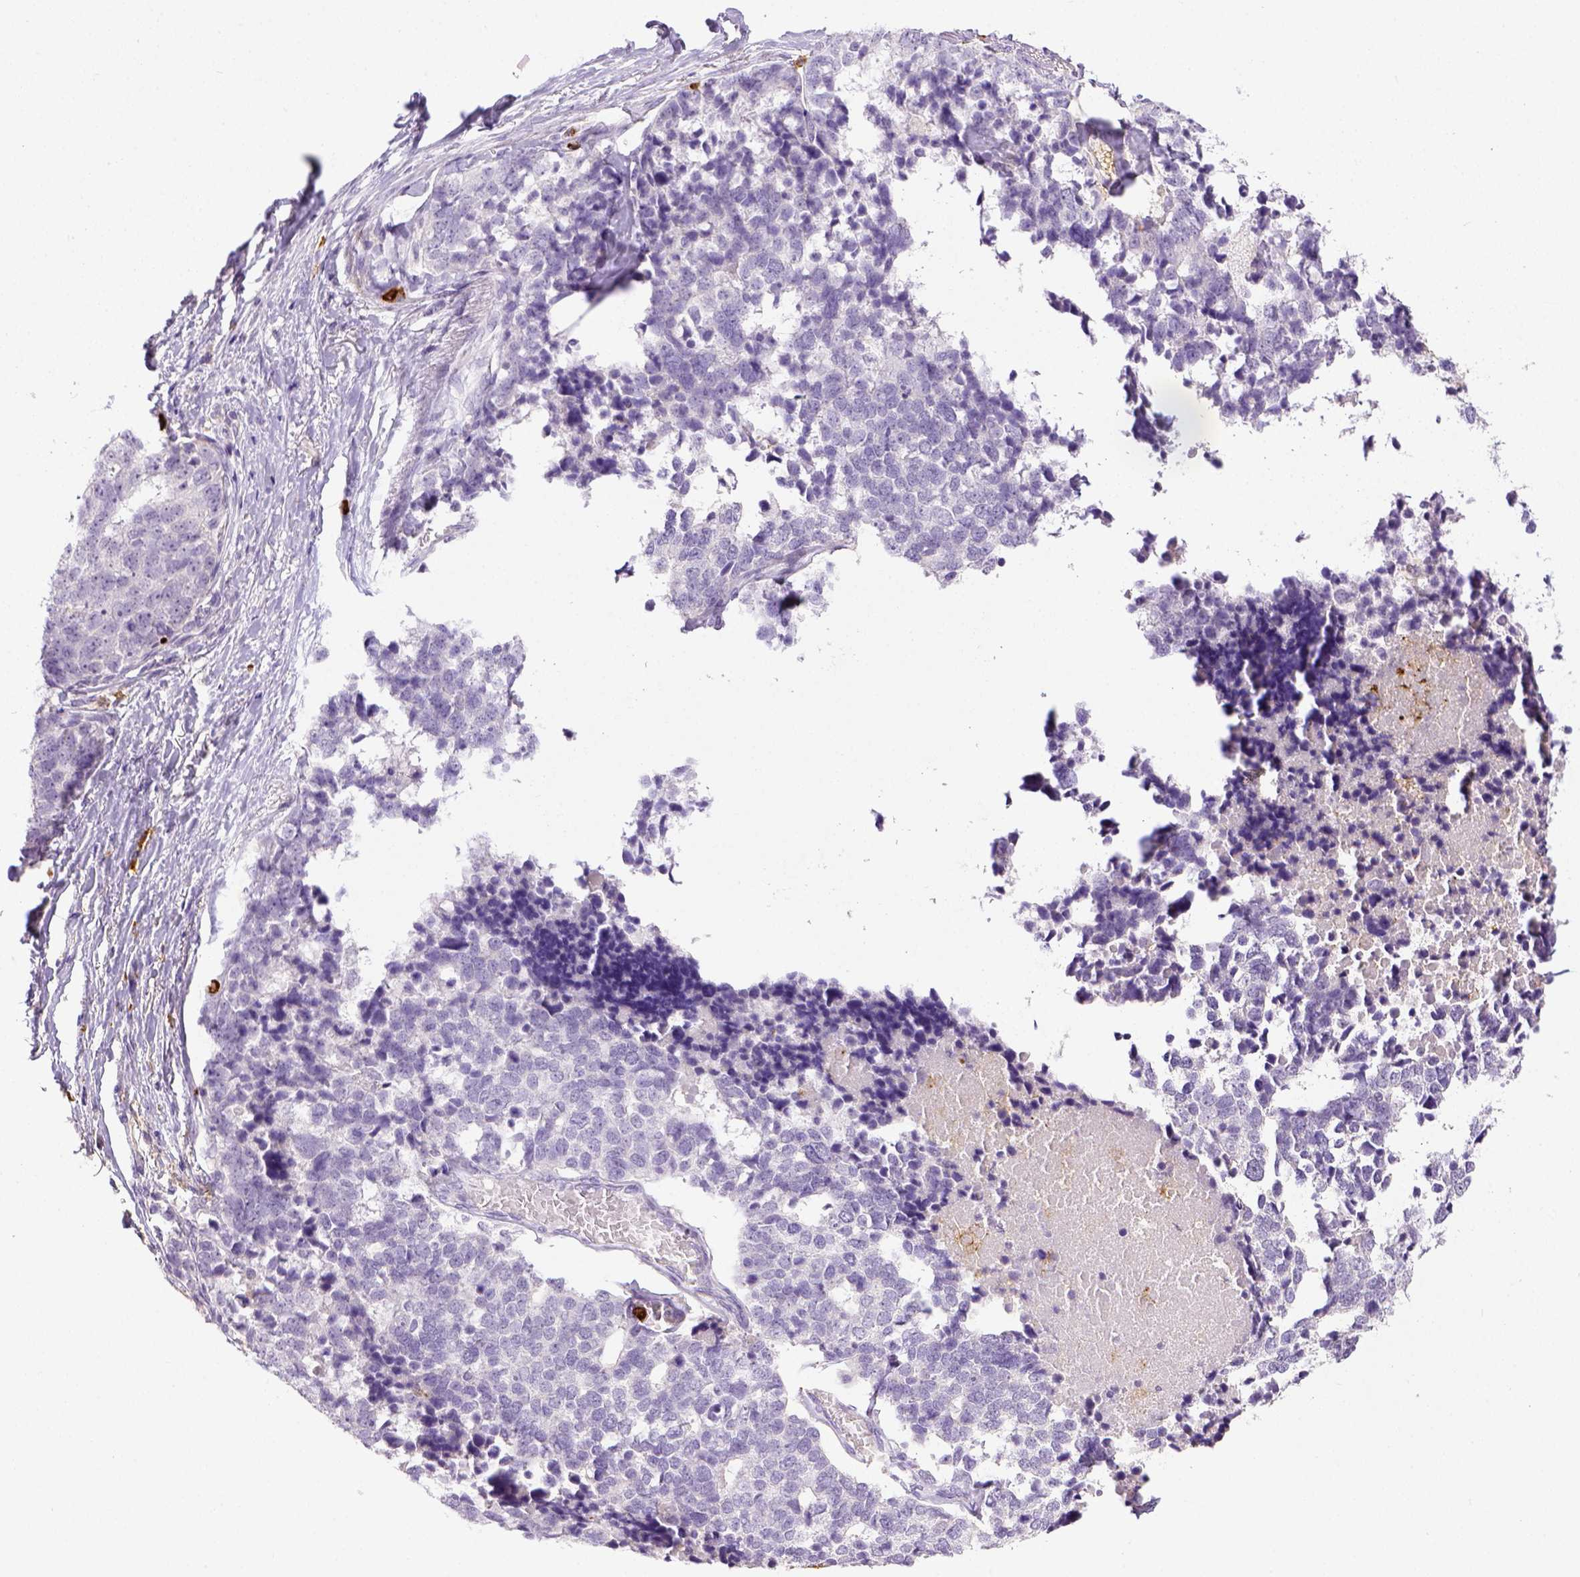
{"staining": {"intensity": "negative", "quantity": "none", "location": "none"}, "tissue": "stomach cancer", "cell_type": "Tumor cells", "image_type": "cancer", "snomed": [{"axis": "morphology", "description": "Adenocarcinoma, NOS"}, {"axis": "topography", "description": "Stomach"}], "caption": "This is an IHC image of stomach adenocarcinoma. There is no positivity in tumor cells.", "gene": "ITGAM", "patient": {"sex": "male", "age": 69}}